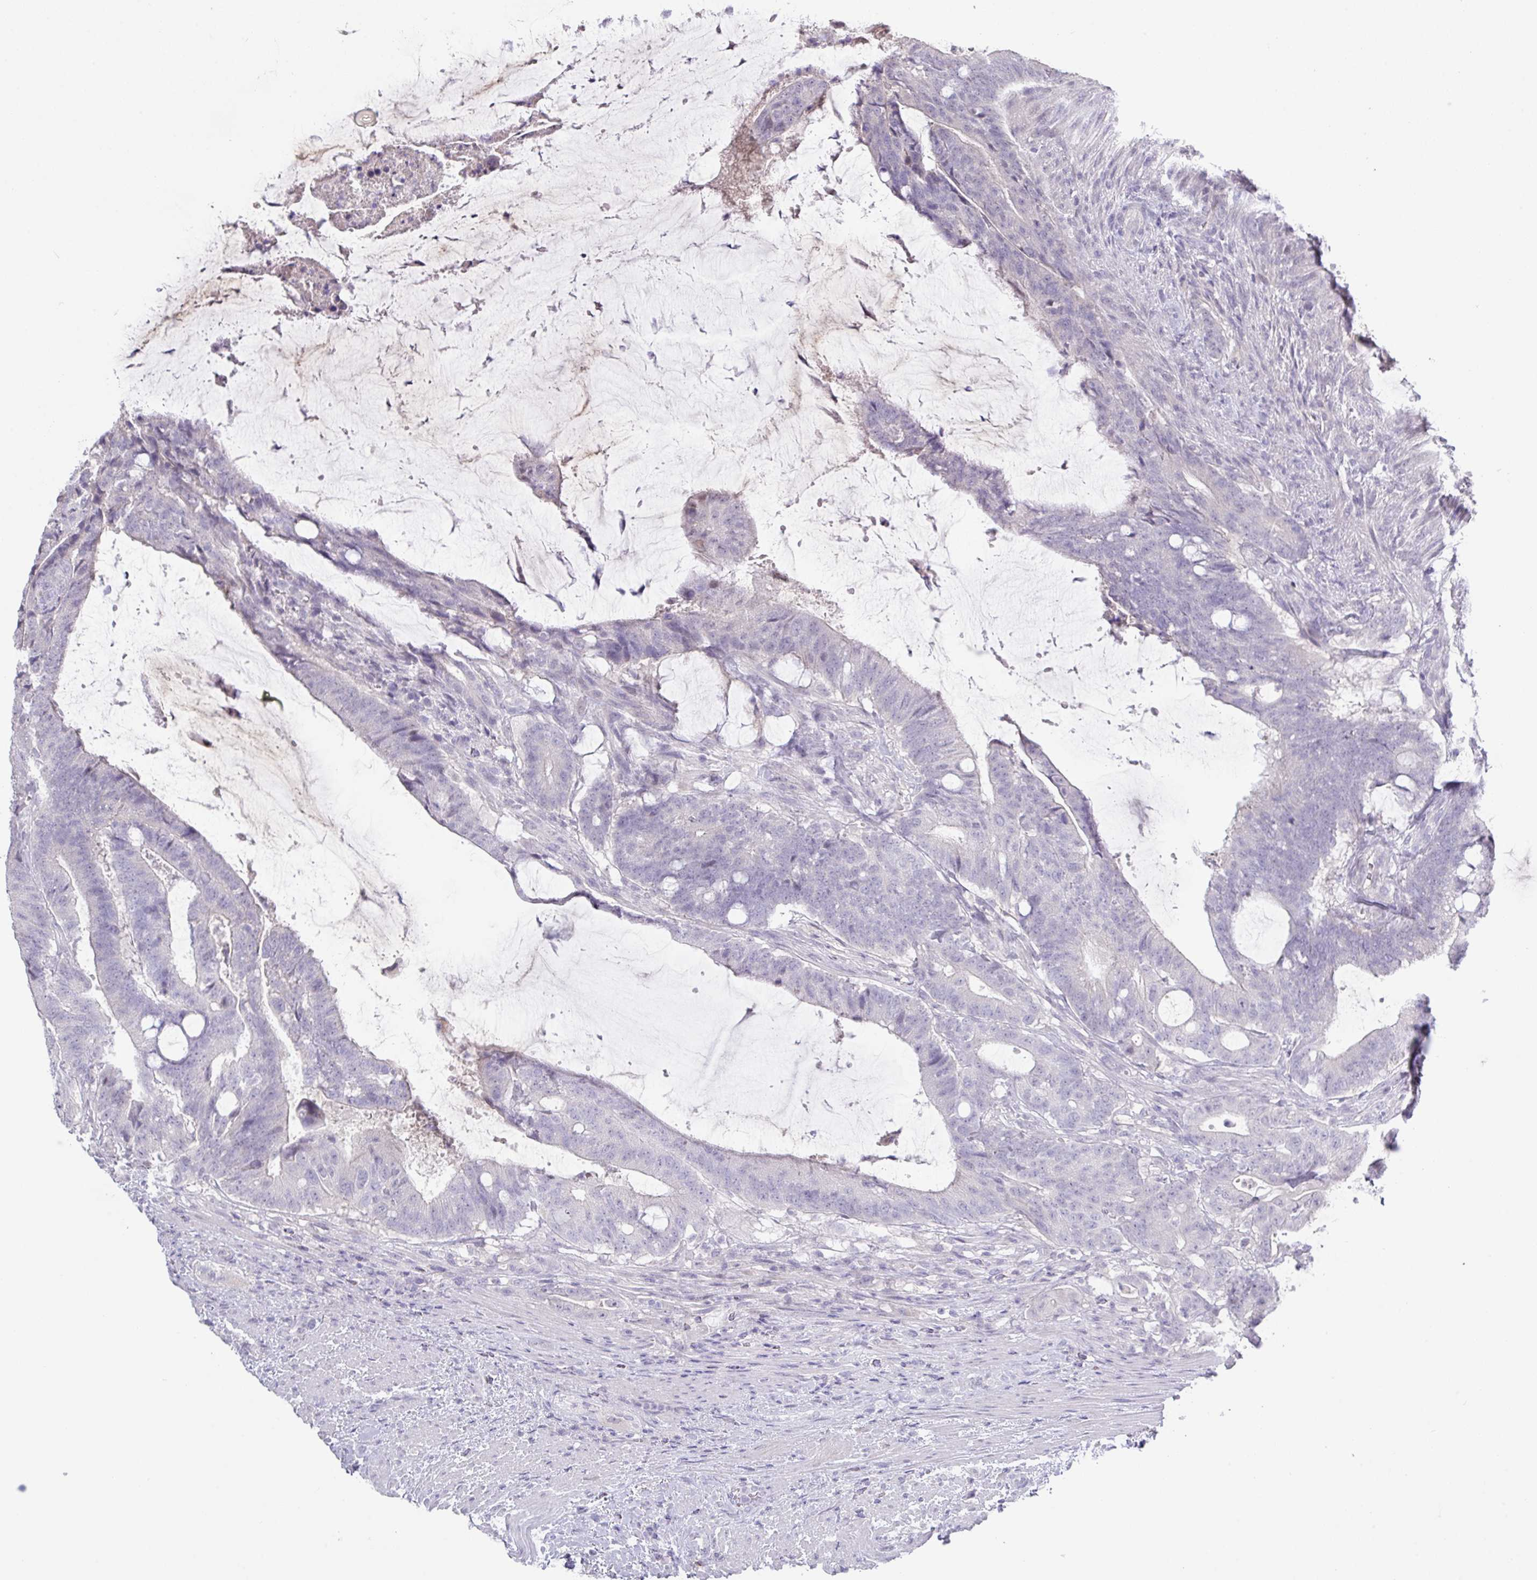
{"staining": {"intensity": "negative", "quantity": "none", "location": "none"}, "tissue": "colorectal cancer", "cell_type": "Tumor cells", "image_type": "cancer", "snomed": [{"axis": "morphology", "description": "Adenocarcinoma, NOS"}, {"axis": "topography", "description": "Colon"}], "caption": "A high-resolution micrograph shows immunohistochemistry staining of colorectal adenocarcinoma, which exhibits no significant expression in tumor cells.", "gene": "ANKRD13B", "patient": {"sex": "female", "age": 43}}